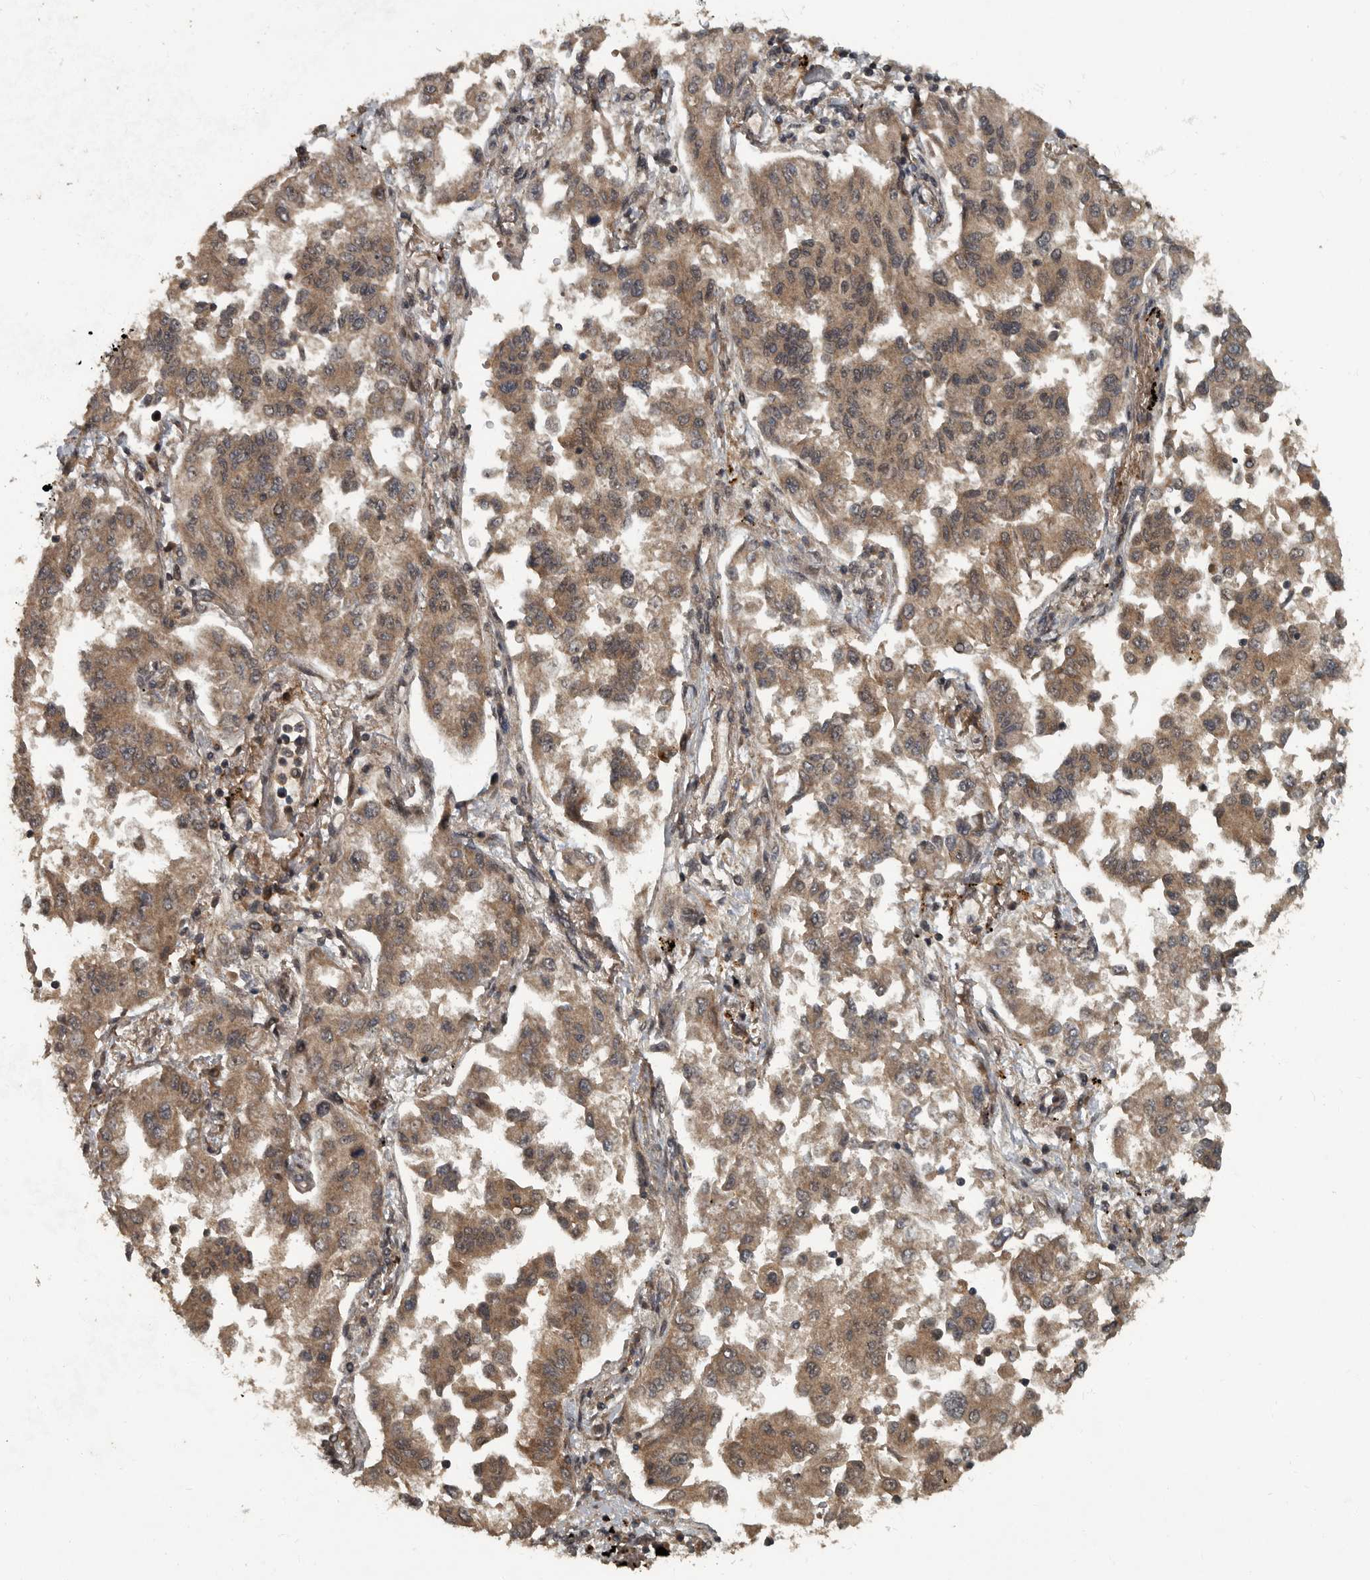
{"staining": {"intensity": "moderate", "quantity": ">75%", "location": "cytoplasmic/membranous"}, "tissue": "lung cancer", "cell_type": "Tumor cells", "image_type": "cancer", "snomed": [{"axis": "morphology", "description": "Adenocarcinoma, NOS"}, {"axis": "topography", "description": "Lung"}], "caption": "High-power microscopy captured an immunohistochemistry histopathology image of lung adenocarcinoma, revealing moderate cytoplasmic/membranous positivity in approximately >75% of tumor cells.", "gene": "FOXO1", "patient": {"sex": "female", "age": 67}}